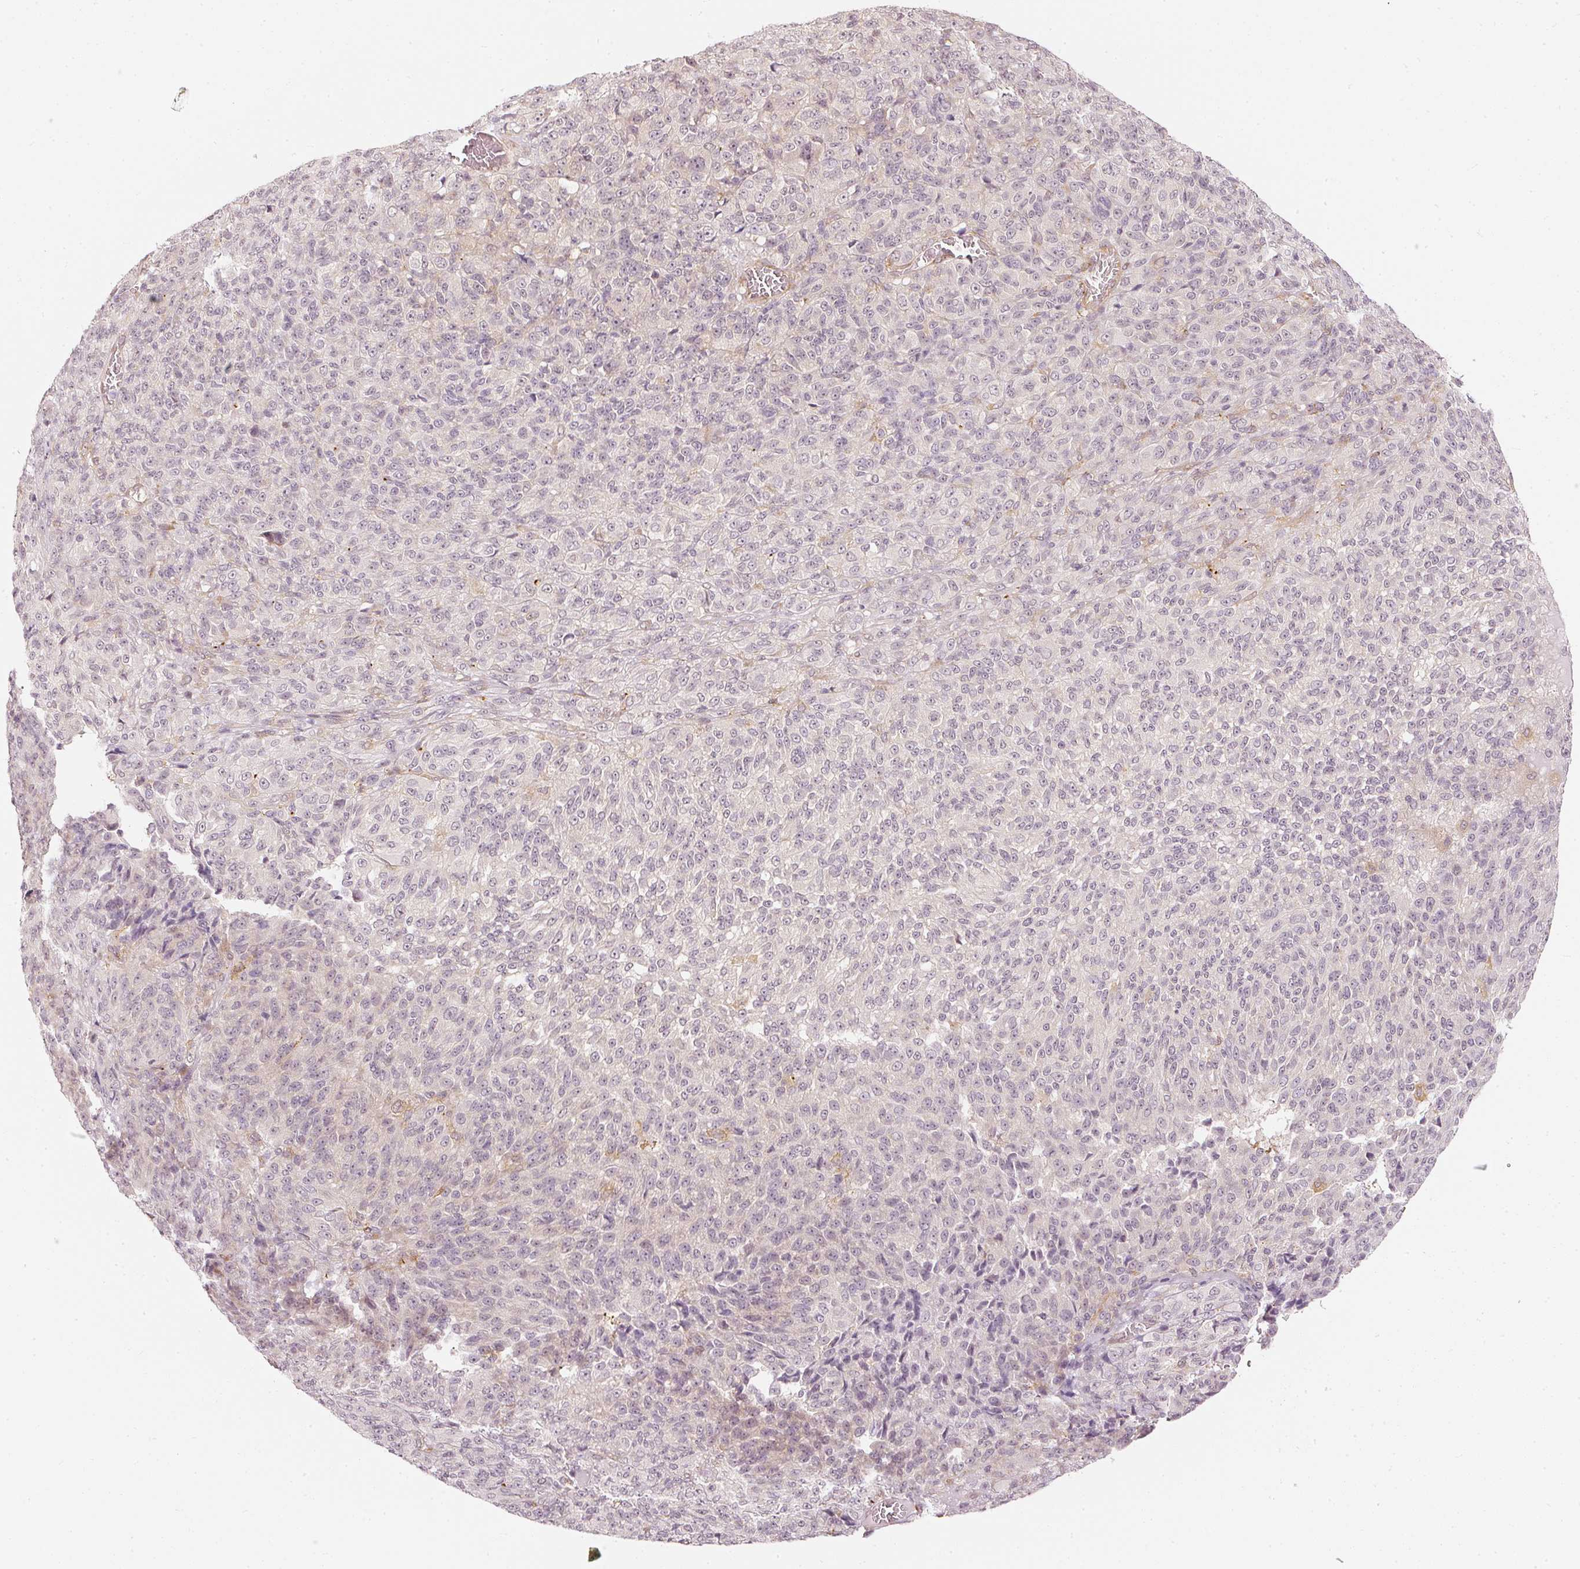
{"staining": {"intensity": "negative", "quantity": "none", "location": "none"}, "tissue": "melanoma", "cell_type": "Tumor cells", "image_type": "cancer", "snomed": [{"axis": "morphology", "description": "Malignant melanoma, Metastatic site"}, {"axis": "topography", "description": "Brain"}], "caption": "Histopathology image shows no protein expression in tumor cells of melanoma tissue. (DAB (3,3'-diaminobenzidine) immunohistochemistry, high magnification).", "gene": "DRD2", "patient": {"sex": "female", "age": 56}}